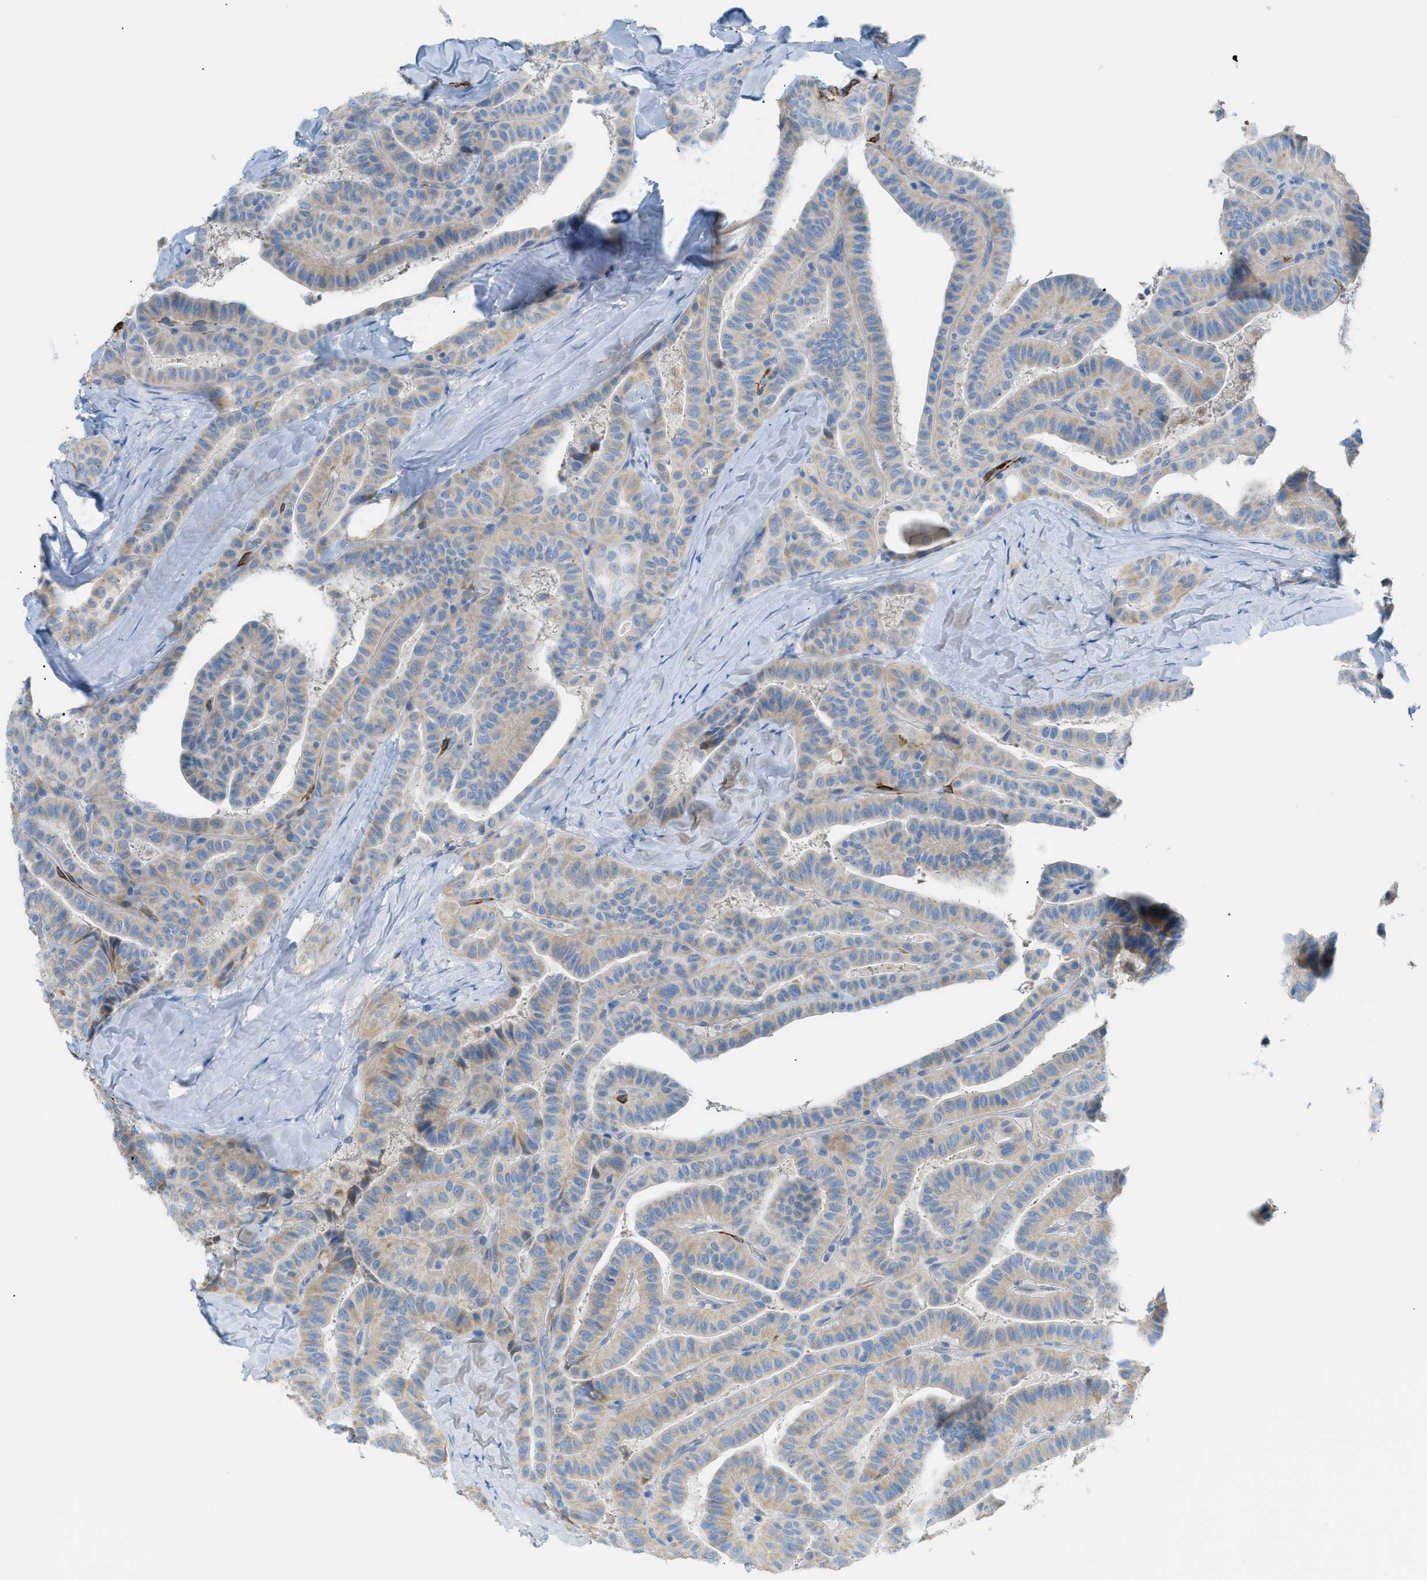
{"staining": {"intensity": "weak", "quantity": ">75%", "location": "cytoplasmic/membranous"}, "tissue": "thyroid cancer", "cell_type": "Tumor cells", "image_type": "cancer", "snomed": [{"axis": "morphology", "description": "Papillary adenocarcinoma, NOS"}, {"axis": "topography", "description": "Thyroid gland"}], "caption": "Immunohistochemistry (IHC) photomicrograph of thyroid papillary adenocarcinoma stained for a protein (brown), which shows low levels of weak cytoplasmic/membranous positivity in about >75% of tumor cells.", "gene": "MYH11", "patient": {"sex": "male", "age": 77}}